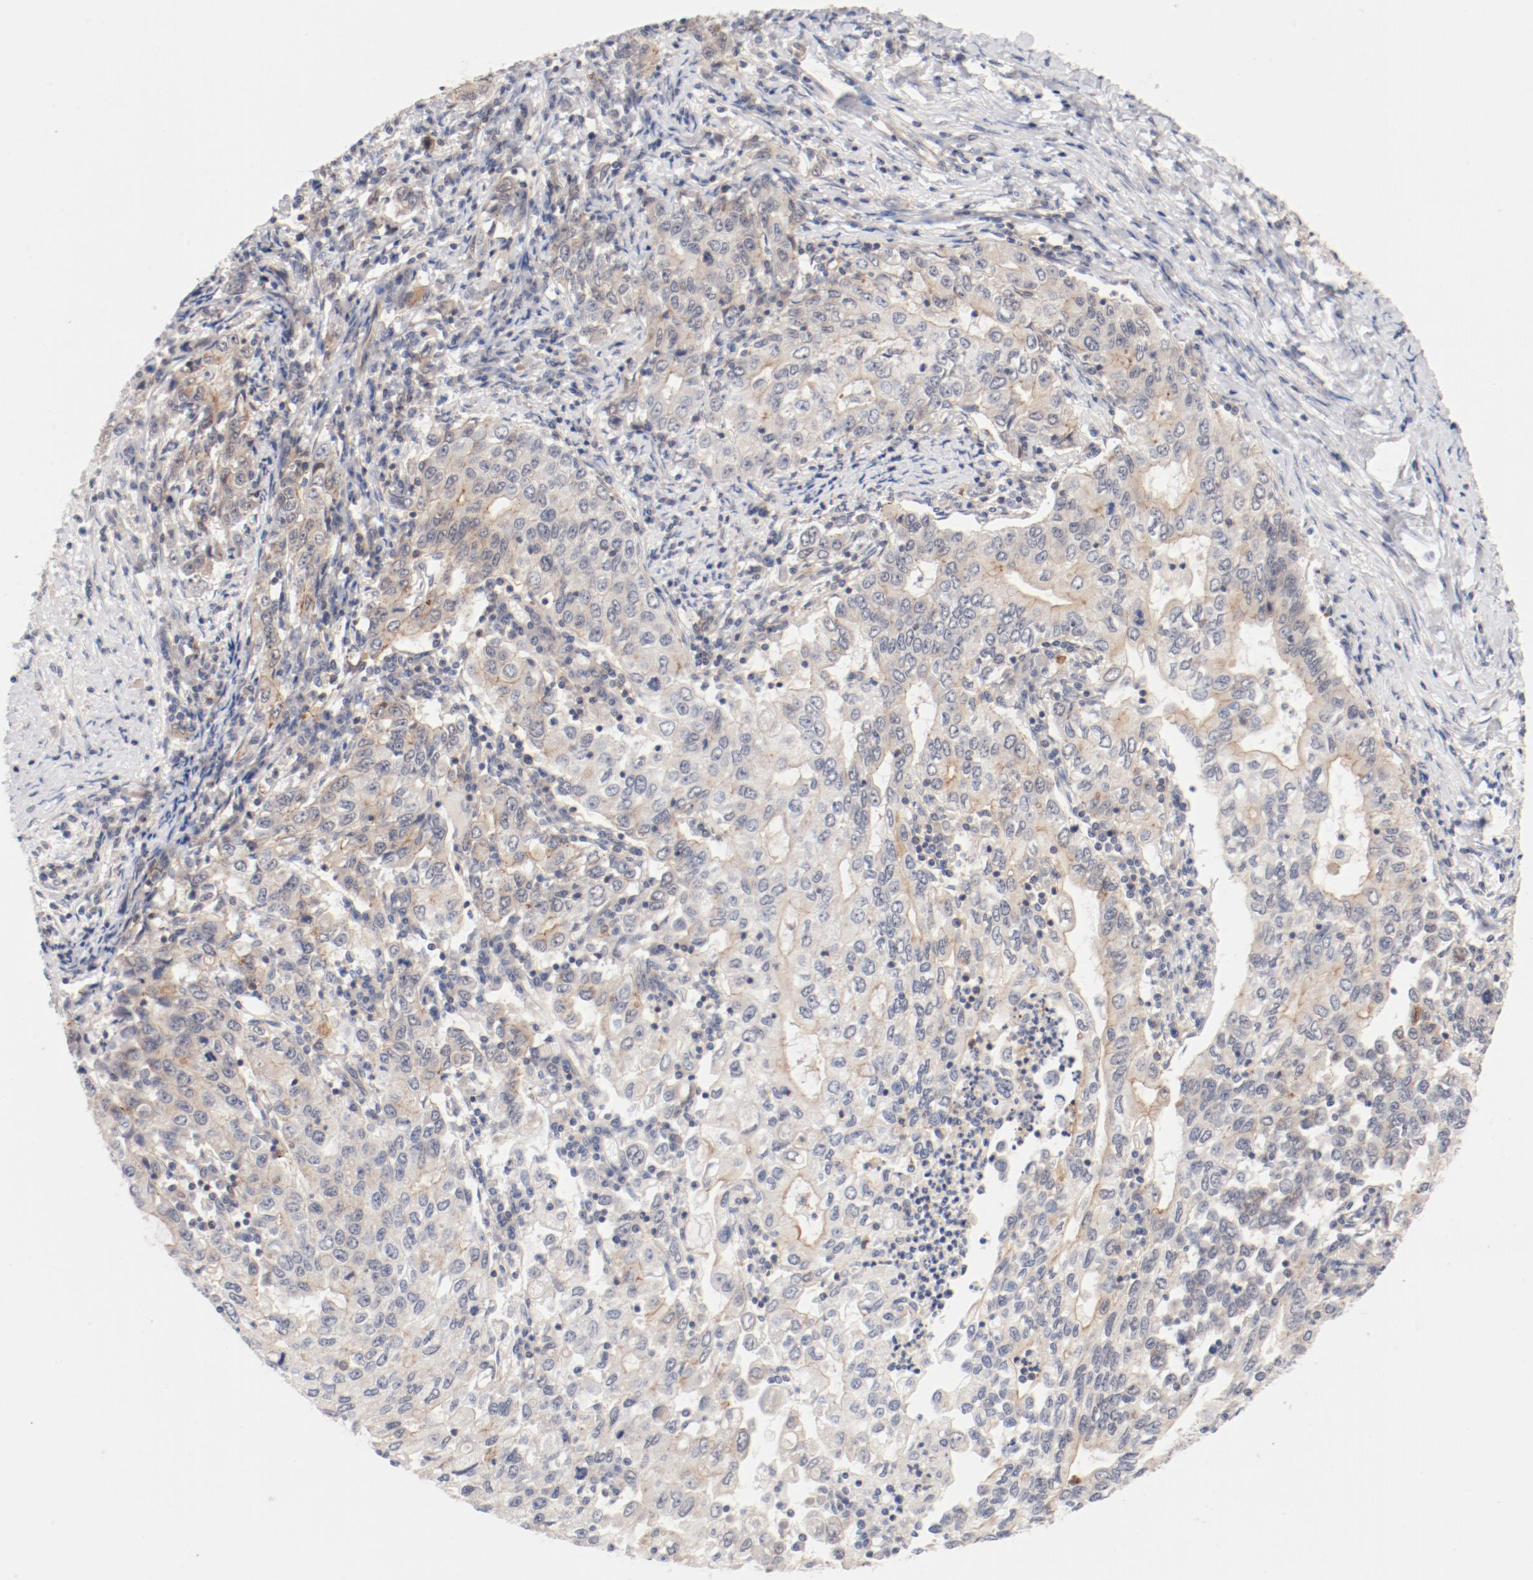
{"staining": {"intensity": "weak", "quantity": "25%-75%", "location": "cytoplasmic/membranous"}, "tissue": "stomach cancer", "cell_type": "Tumor cells", "image_type": "cancer", "snomed": [{"axis": "morphology", "description": "Adenocarcinoma, NOS"}, {"axis": "topography", "description": "Stomach, lower"}], "caption": "Stomach adenocarcinoma stained with a protein marker reveals weak staining in tumor cells.", "gene": "ZNF267", "patient": {"sex": "female", "age": 72}}